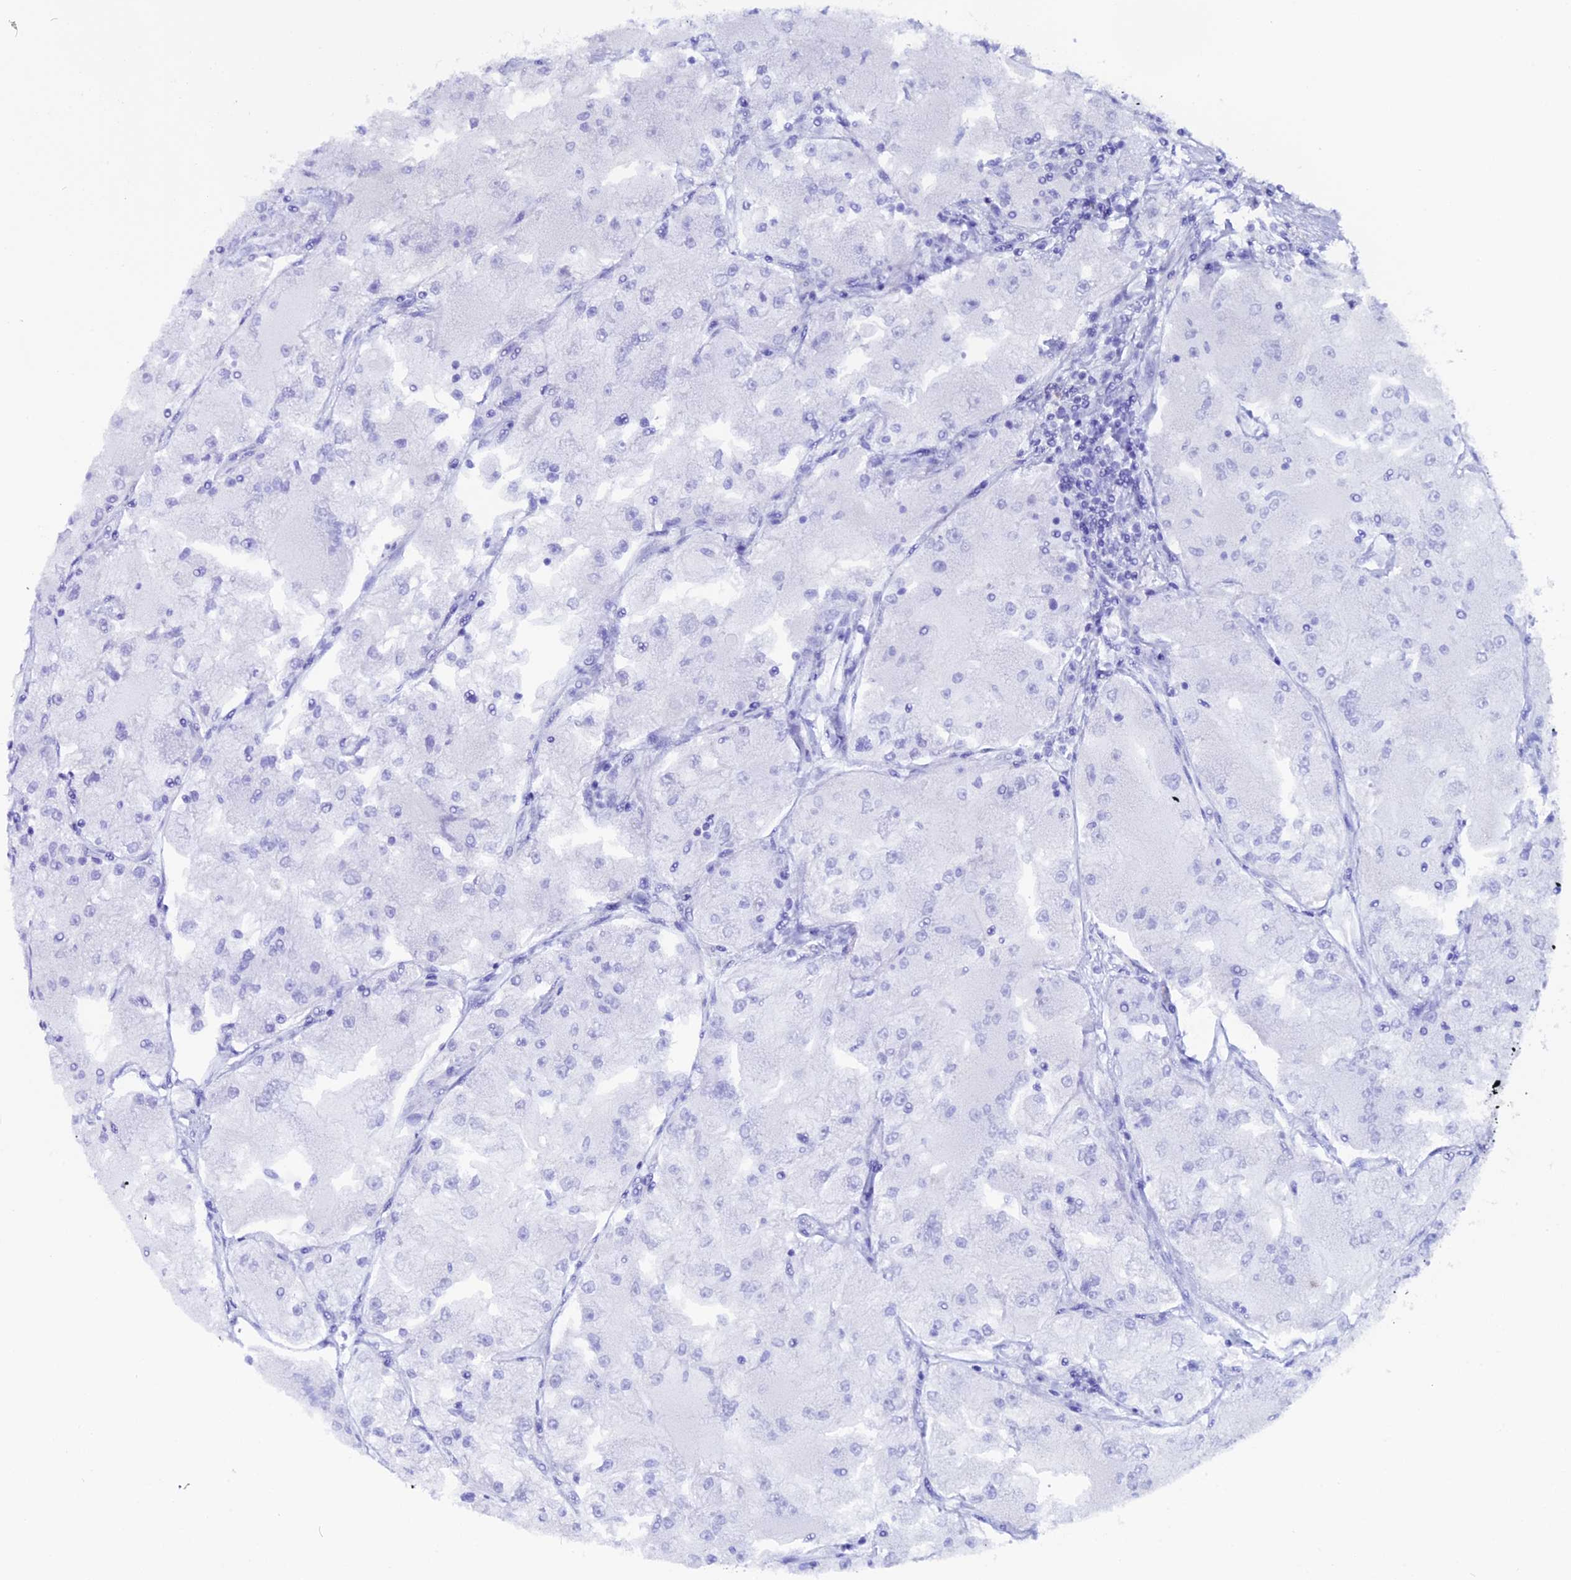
{"staining": {"intensity": "negative", "quantity": "none", "location": "none"}, "tissue": "renal cancer", "cell_type": "Tumor cells", "image_type": "cancer", "snomed": [{"axis": "morphology", "description": "Adenocarcinoma, NOS"}, {"axis": "topography", "description": "Kidney"}], "caption": "Tumor cells are negative for brown protein staining in renal adenocarcinoma. (DAB (3,3'-diaminobenzidine) immunohistochemistry visualized using brightfield microscopy, high magnification).", "gene": "ANKRD29", "patient": {"sex": "female", "age": 72}}